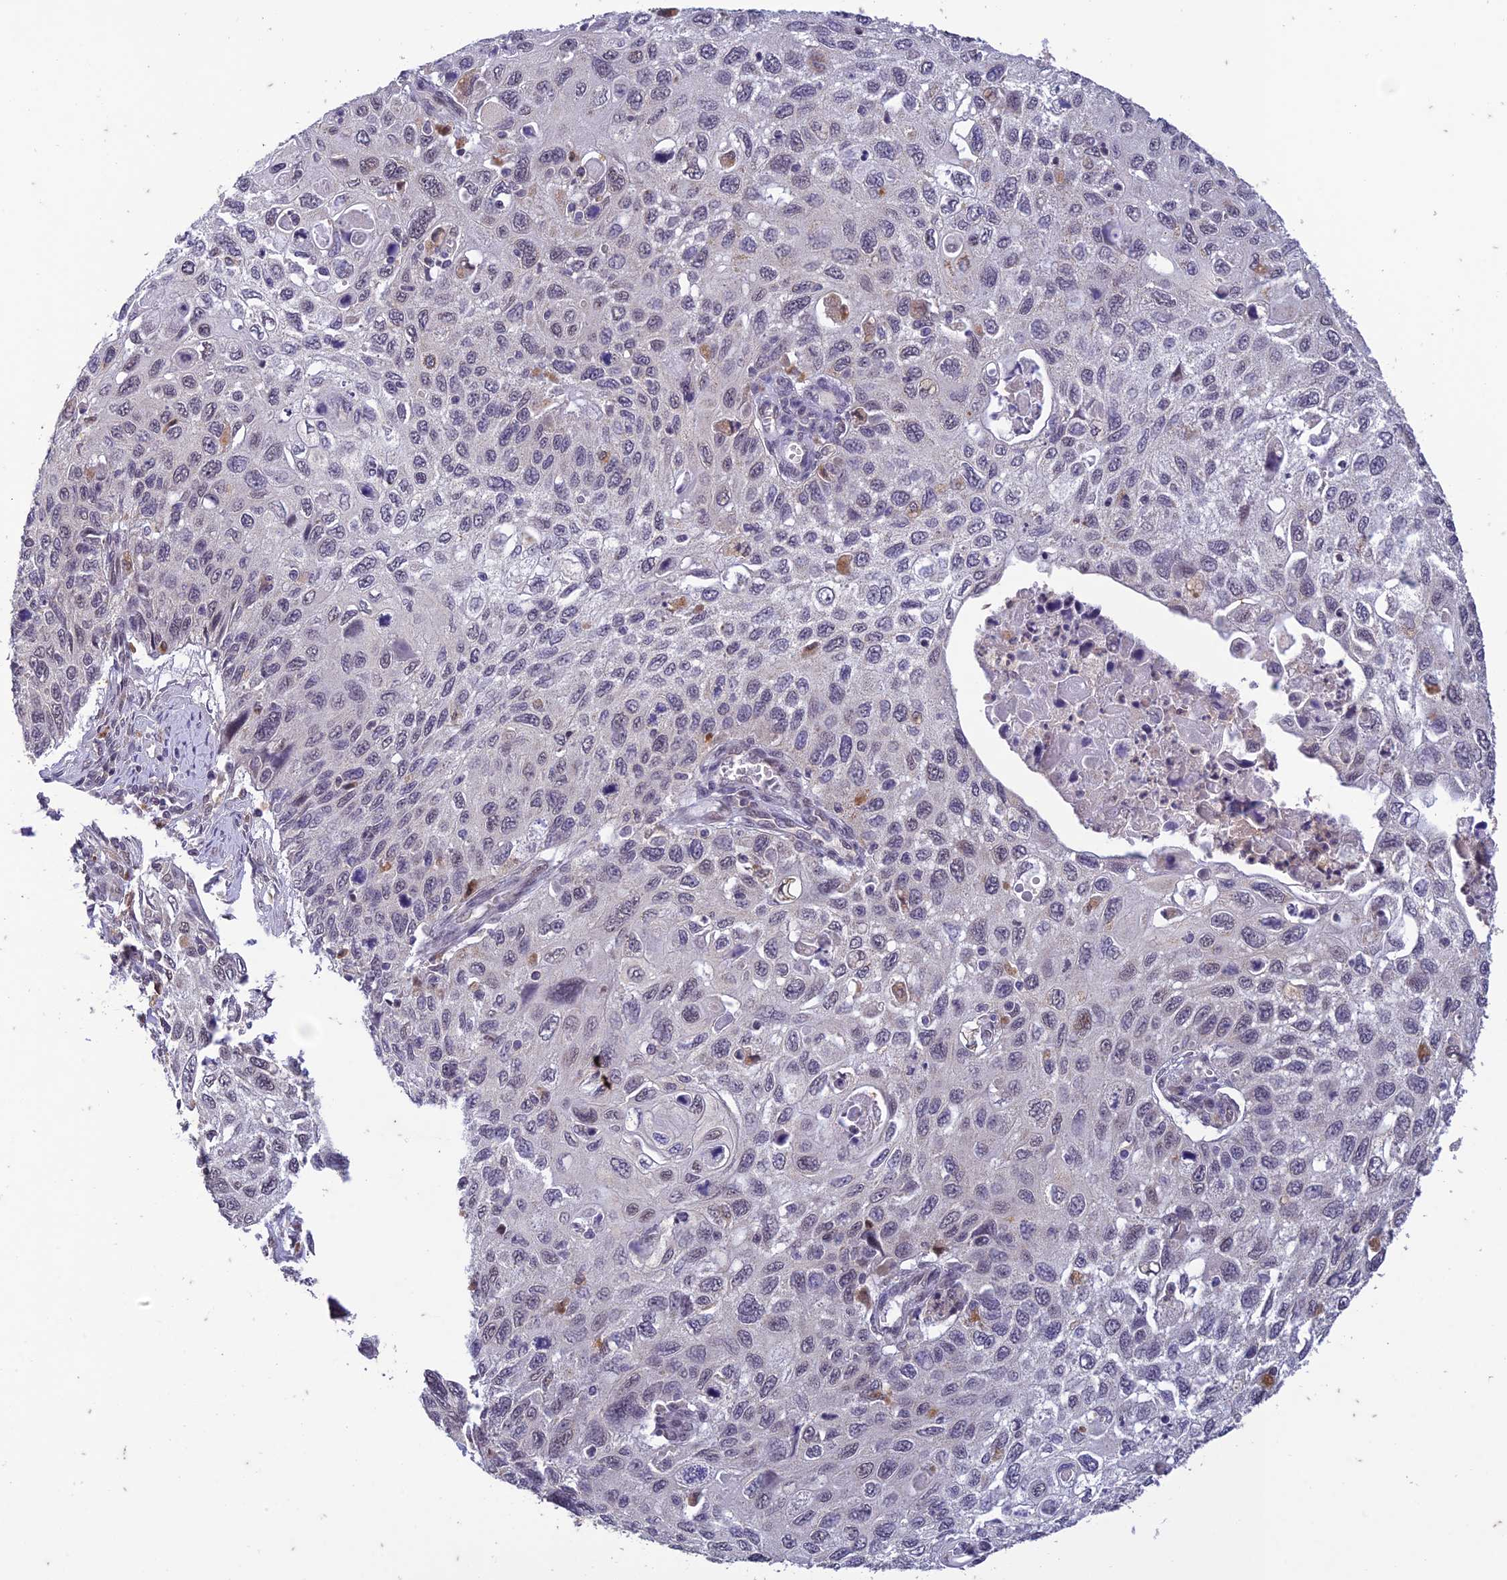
{"staining": {"intensity": "negative", "quantity": "none", "location": "none"}, "tissue": "cervical cancer", "cell_type": "Tumor cells", "image_type": "cancer", "snomed": [{"axis": "morphology", "description": "Squamous cell carcinoma, NOS"}, {"axis": "topography", "description": "Cervix"}], "caption": "High magnification brightfield microscopy of cervical cancer (squamous cell carcinoma) stained with DAB (brown) and counterstained with hematoxylin (blue): tumor cells show no significant positivity.", "gene": "POP4", "patient": {"sex": "female", "age": 70}}